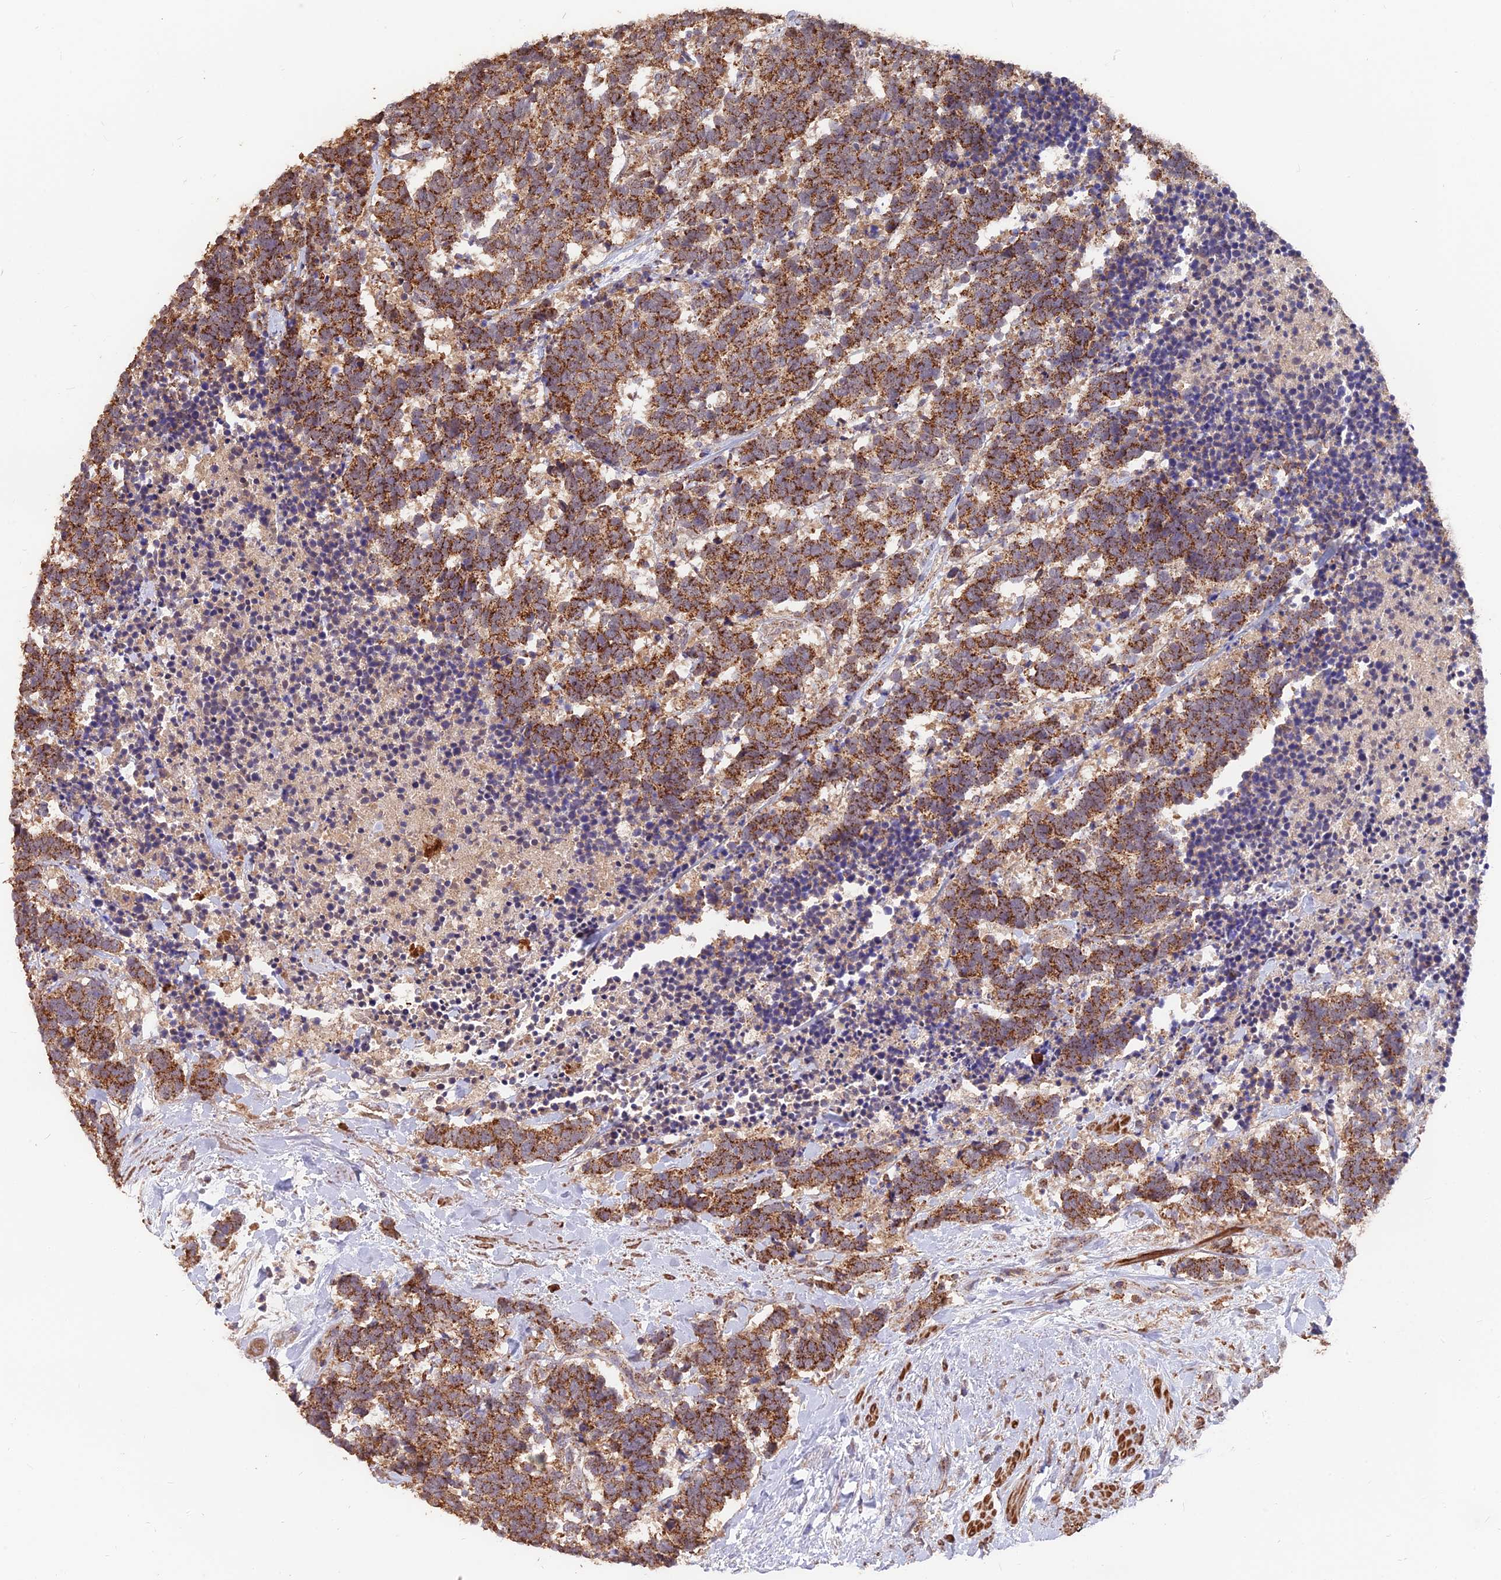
{"staining": {"intensity": "strong", "quantity": ">75%", "location": "cytoplasmic/membranous"}, "tissue": "carcinoid", "cell_type": "Tumor cells", "image_type": "cancer", "snomed": [{"axis": "morphology", "description": "Carcinoma, NOS"}, {"axis": "morphology", "description": "Carcinoid, malignant, NOS"}, {"axis": "topography", "description": "Prostate"}], "caption": "The photomicrograph shows immunohistochemical staining of carcinoid. There is strong cytoplasmic/membranous positivity is identified in approximately >75% of tumor cells. The staining was performed using DAB (3,3'-diaminobenzidine) to visualize the protein expression in brown, while the nuclei were stained in blue with hematoxylin (Magnification: 20x).", "gene": "IFT22", "patient": {"sex": "male", "age": 57}}